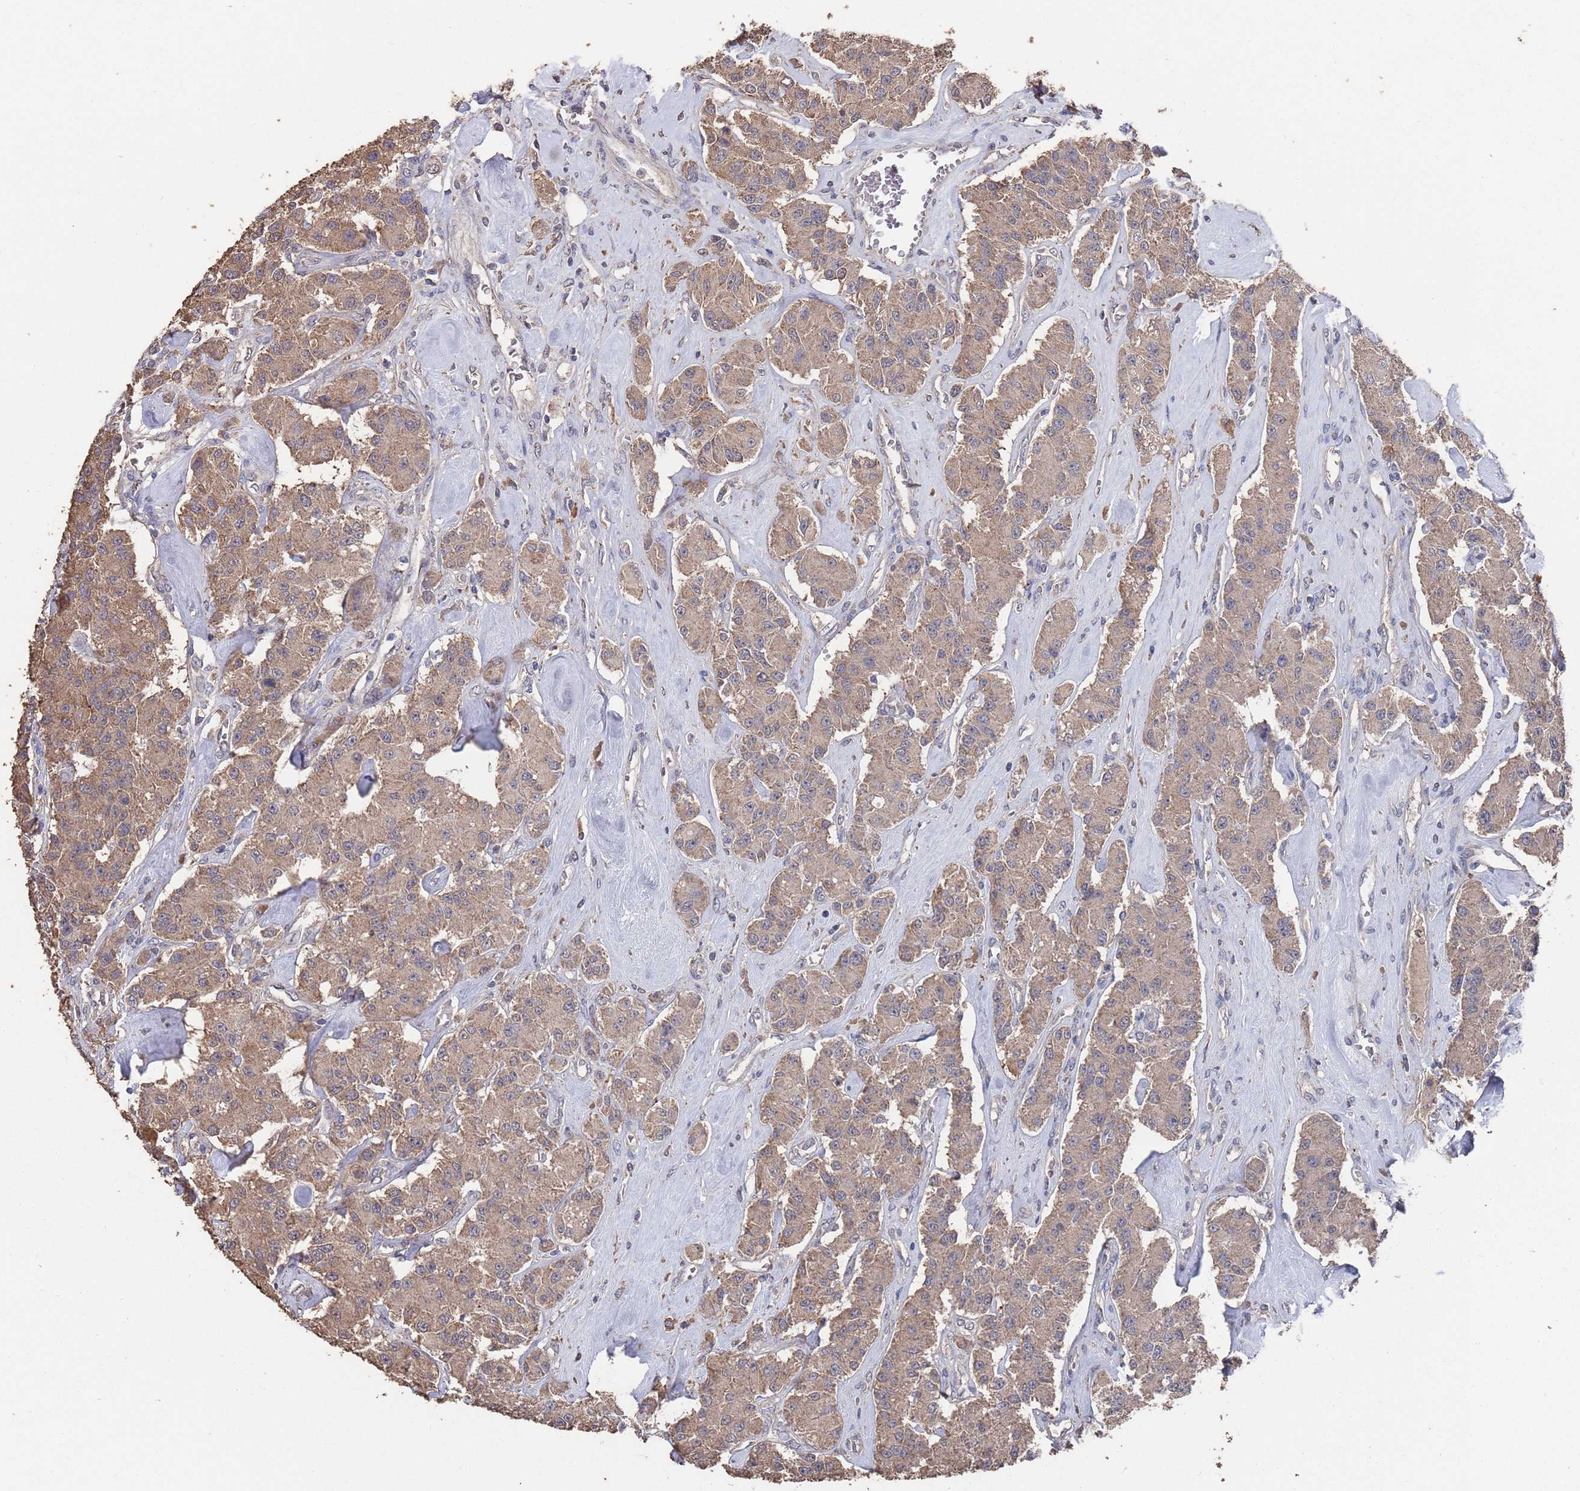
{"staining": {"intensity": "moderate", "quantity": ">75%", "location": "cytoplasmic/membranous"}, "tissue": "carcinoid", "cell_type": "Tumor cells", "image_type": "cancer", "snomed": [{"axis": "morphology", "description": "Carcinoid, malignant, NOS"}, {"axis": "topography", "description": "Pancreas"}], "caption": "Human carcinoid (malignant) stained with a protein marker demonstrates moderate staining in tumor cells.", "gene": "BTBD18", "patient": {"sex": "male", "age": 41}}